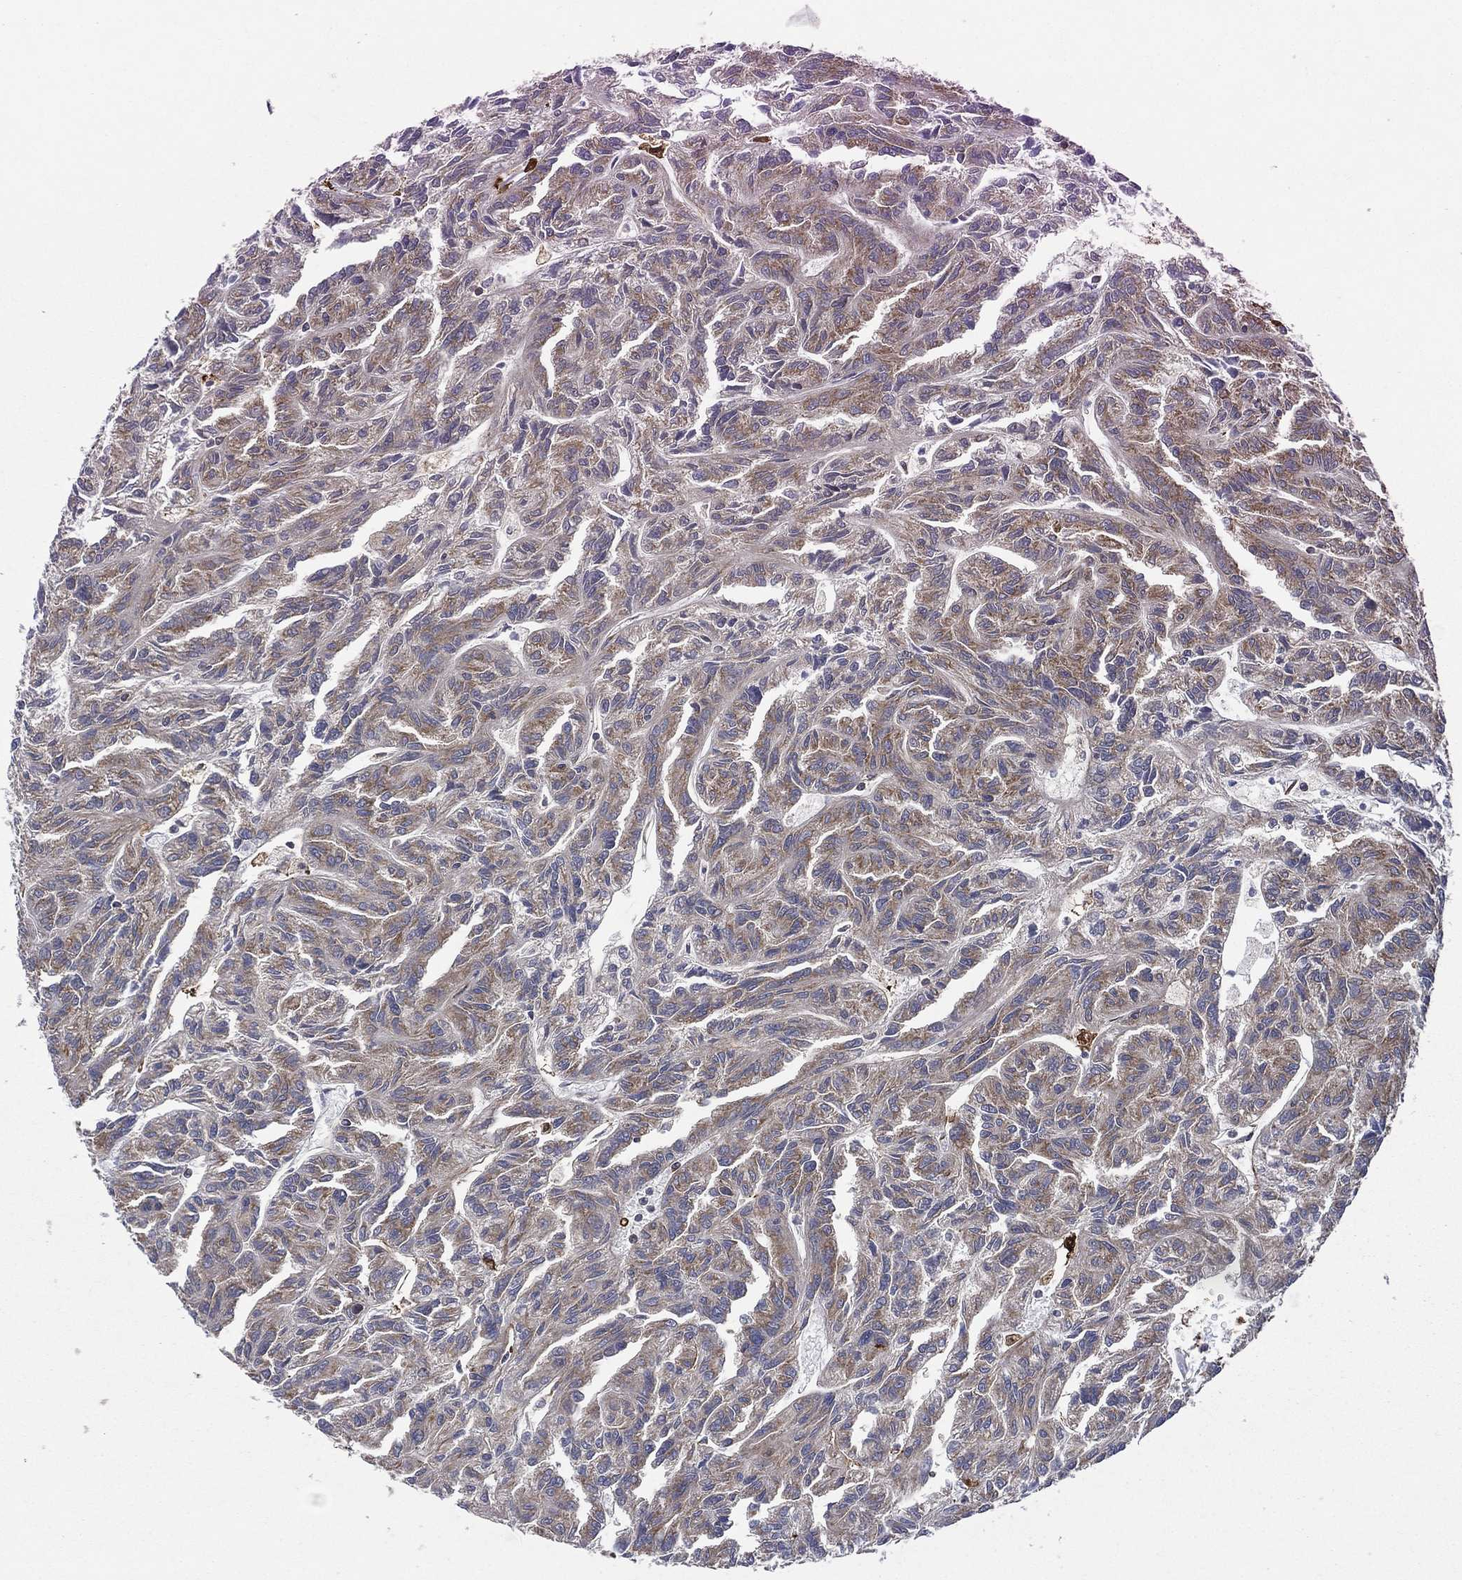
{"staining": {"intensity": "moderate", "quantity": "25%-75%", "location": "cytoplasmic/membranous"}, "tissue": "renal cancer", "cell_type": "Tumor cells", "image_type": "cancer", "snomed": [{"axis": "morphology", "description": "Adenocarcinoma, NOS"}, {"axis": "topography", "description": "Kidney"}], "caption": "The photomicrograph demonstrates immunohistochemical staining of renal adenocarcinoma. There is moderate cytoplasmic/membranous staining is seen in about 25%-75% of tumor cells. (DAB (3,3'-diaminobenzidine) IHC, brown staining for protein, blue staining for nuclei).", "gene": "C2orf76", "patient": {"sex": "male", "age": 79}}